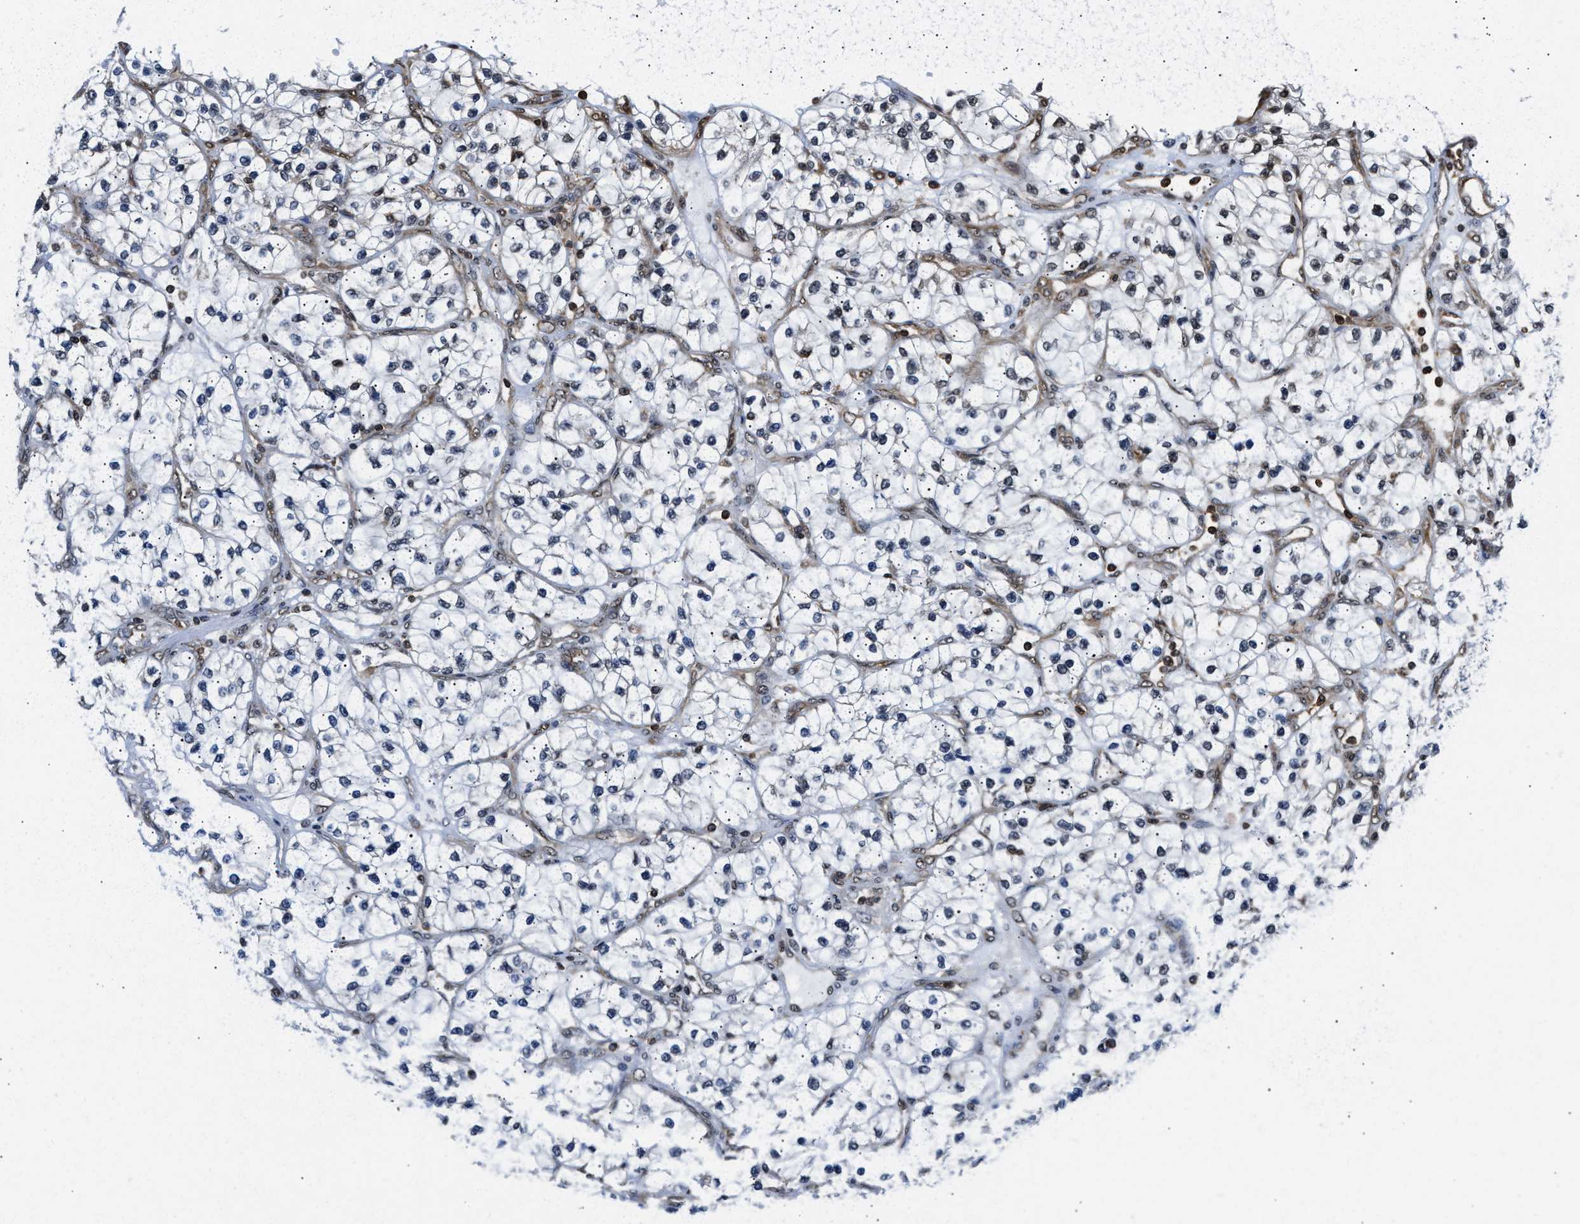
{"staining": {"intensity": "weak", "quantity": "<25%", "location": "nuclear"}, "tissue": "renal cancer", "cell_type": "Tumor cells", "image_type": "cancer", "snomed": [{"axis": "morphology", "description": "Adenocarcinoma, NOS"}, {"axis": "topography", "description": "Kidney"}], "caption": "Tumor cells are negative for protein expression in human renal cancer (adenocarcinoma).", "gene": "STK10", "patient": {"sex": "female", "age": 57}}